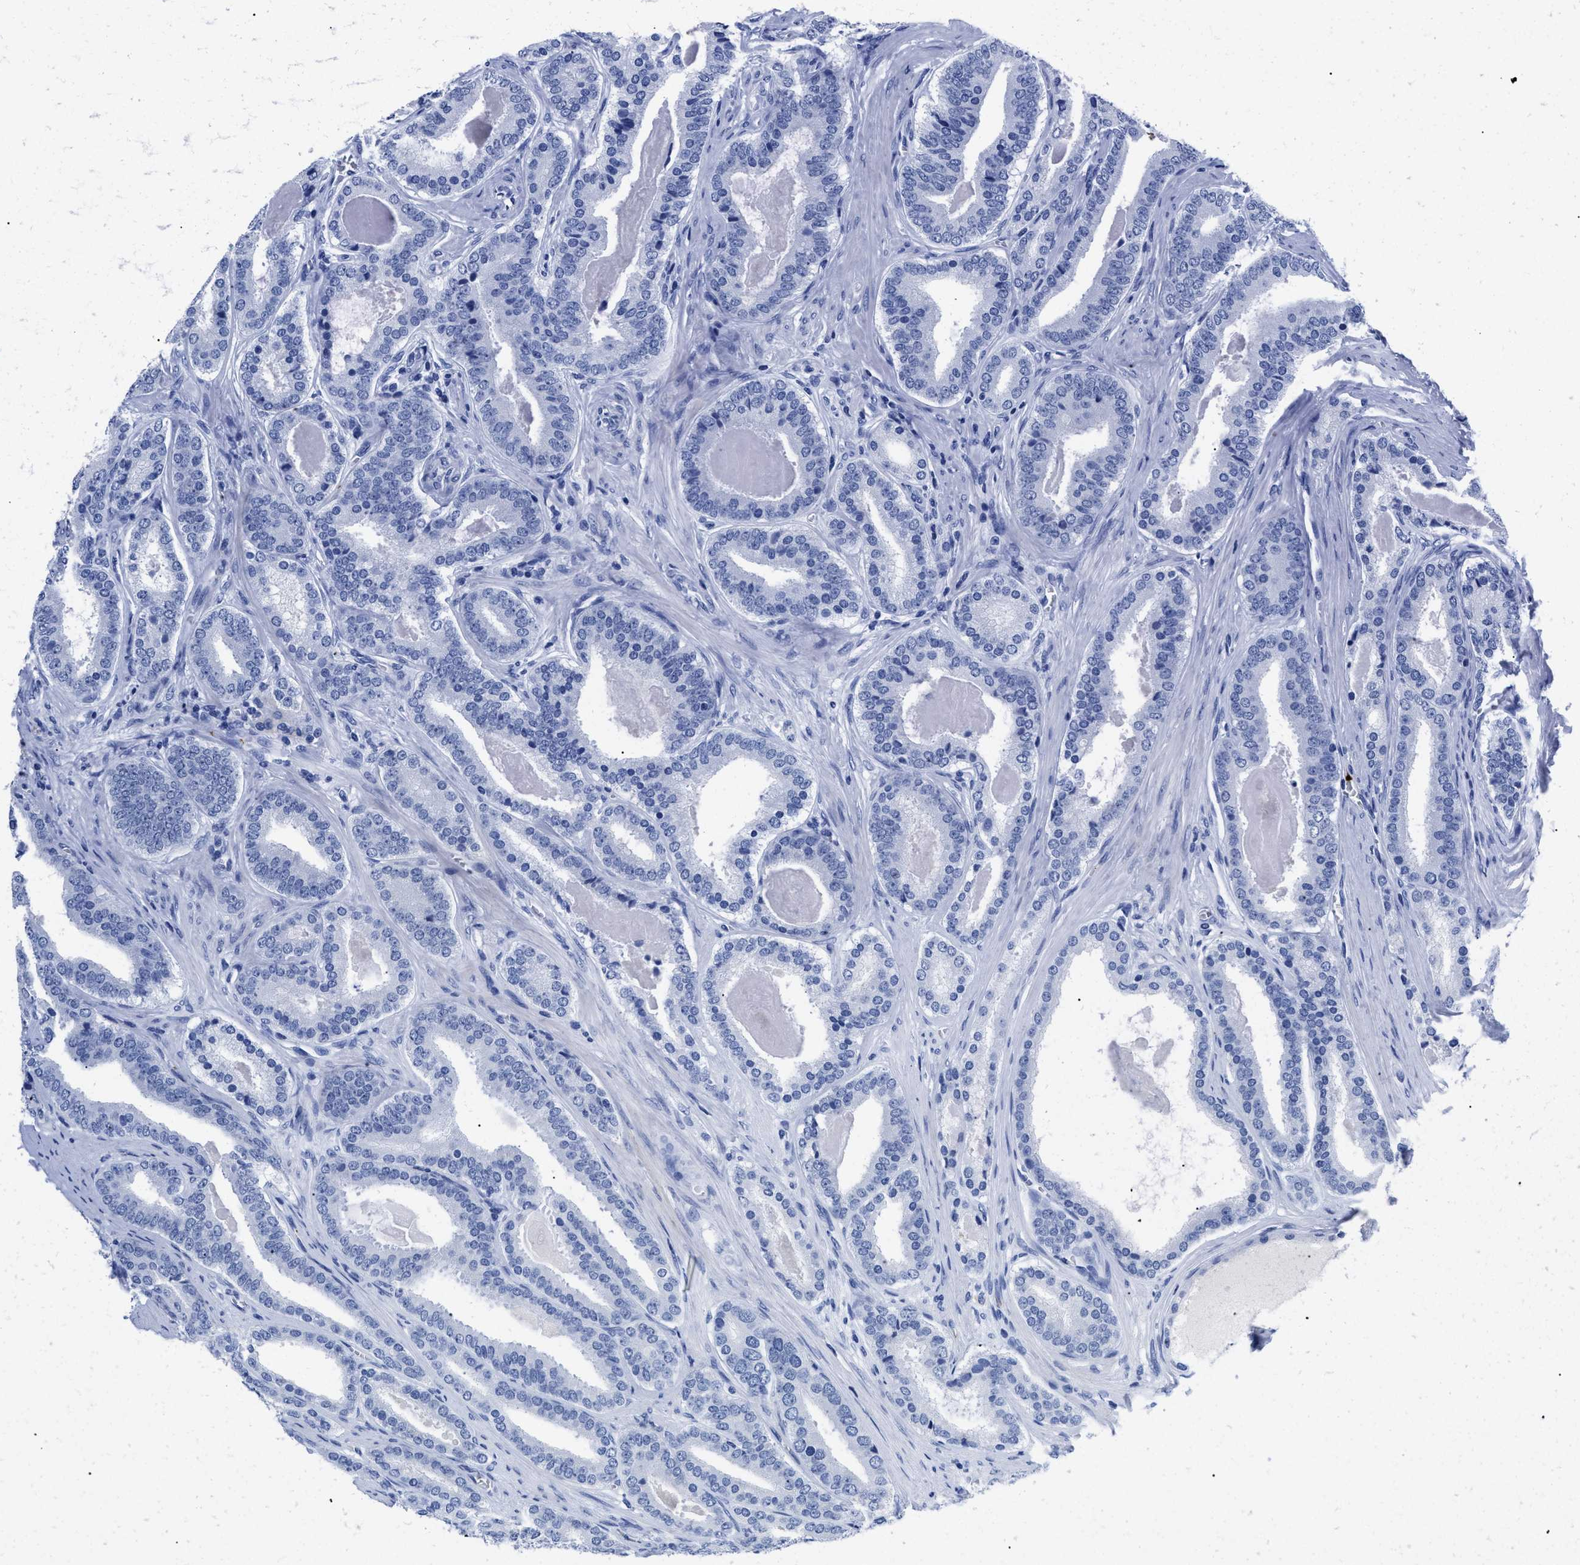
{"staining": {"intensity": "negative", "quantity": "none", "location": "none"}, "tissue": "prostate cancer", "cell_type": "Tumor cells", "image_type": "cancer", "snomed": [{"axis": "morphology", "description": "Adenocarcinoma, High grade"}, {"axis": "topography", "description": "Prostate"}], "caption": "IHC image of human high-grade adenocarcinoma (prostate) stained for a protein (brown), which reveals no staining in tumor cells.", "gene": "TREML1", "patient": {"sex": "male", "age": 60}}